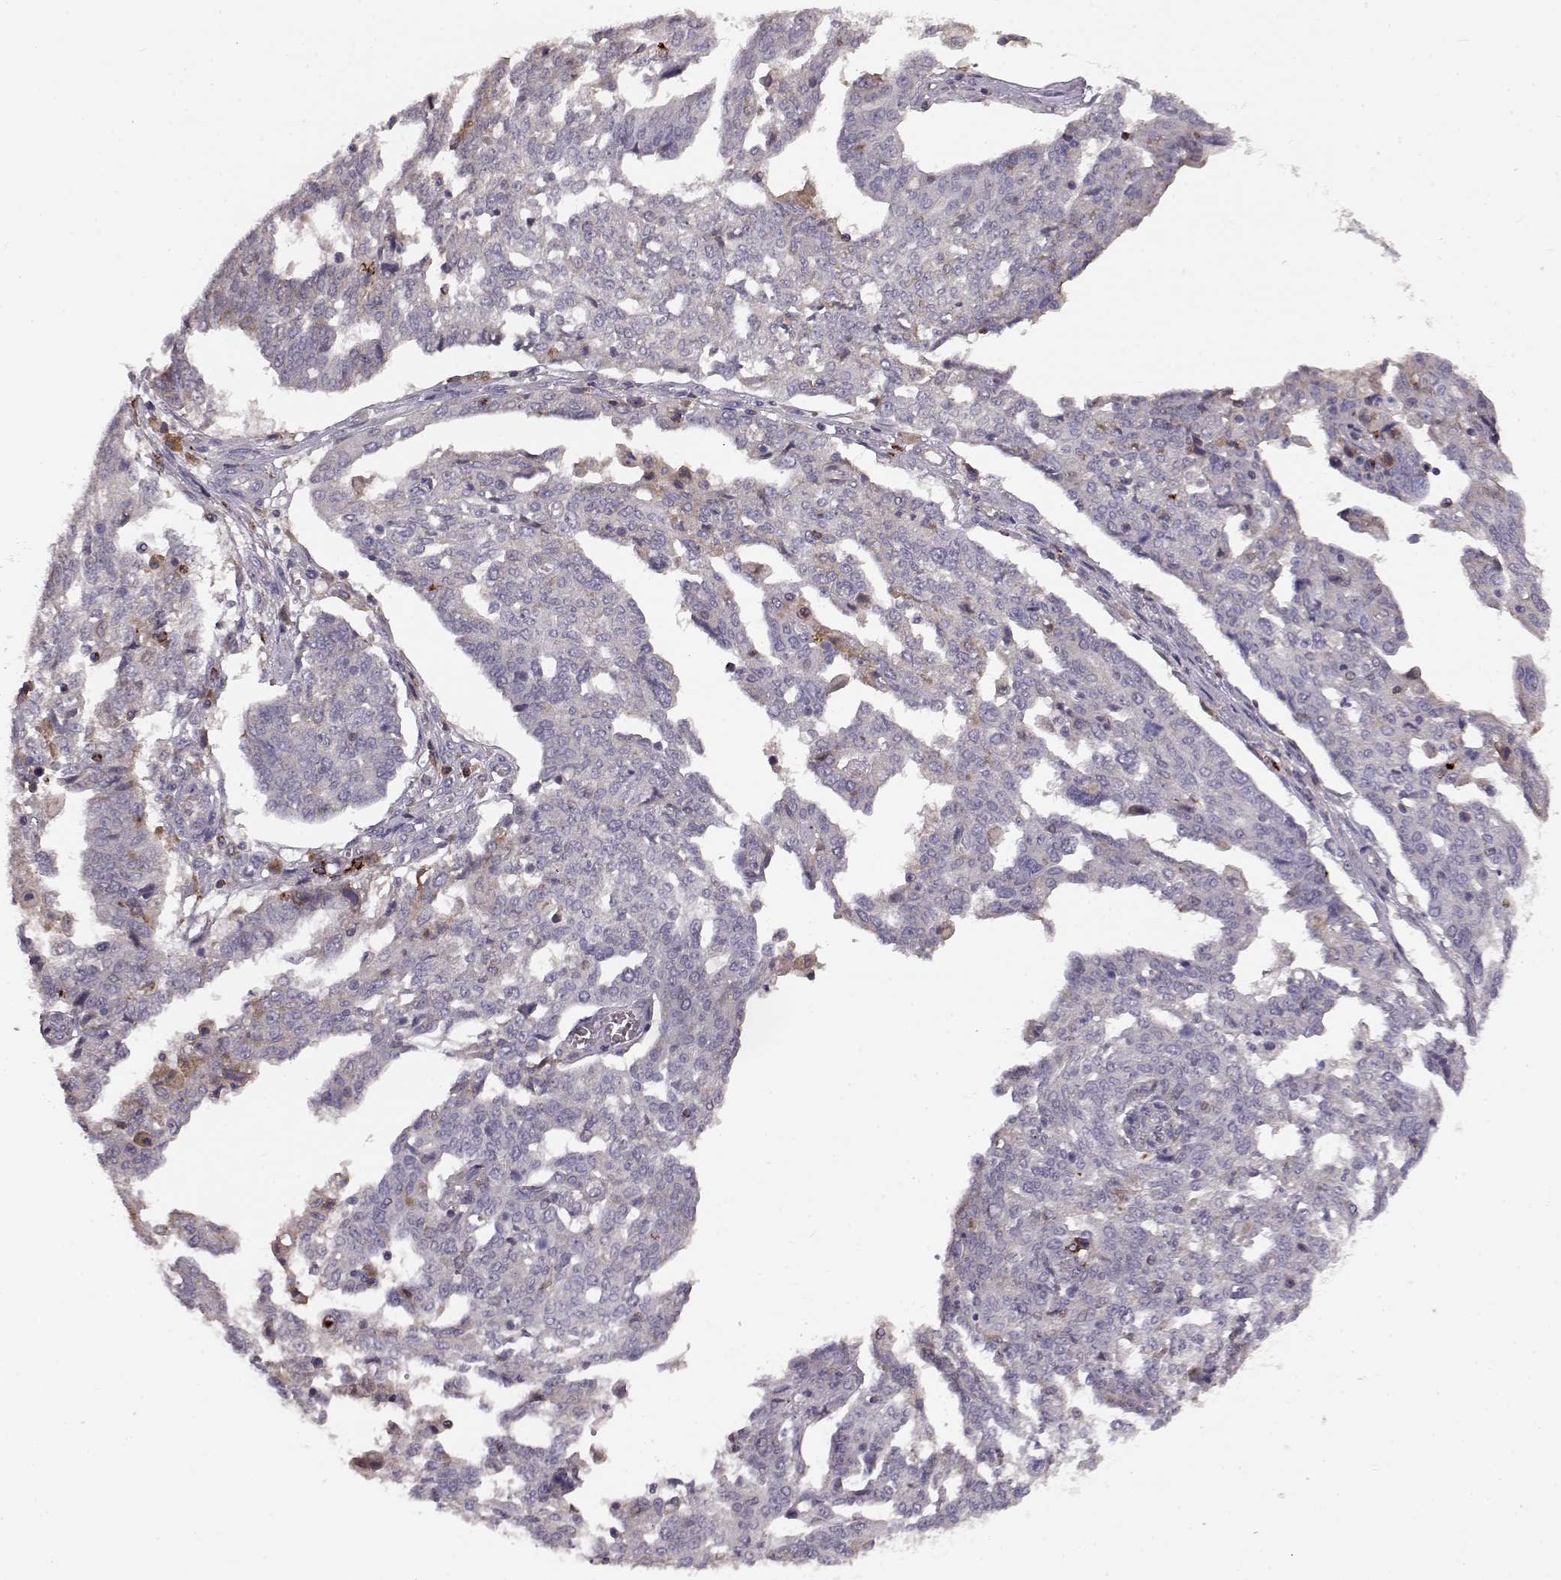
{"staining": {"intensity": "negative", "quantity": "none", "location": "none"}, "tissue": "ovarian cancer", "cell_type": "Tumor cells", "image_type": "cancer", "snomed": [{"axis": "morphology", "description": "Cystadenocarcinoma, serous, NOS"}, {"axis": "topography", "description": "Ovary"}], "caption": "Tumor cells are negative for protein expression in human ovarian serous cystadenocarcinoma.", "gene": "CCNF", "patient": {"sex": "female", "age": 67}}